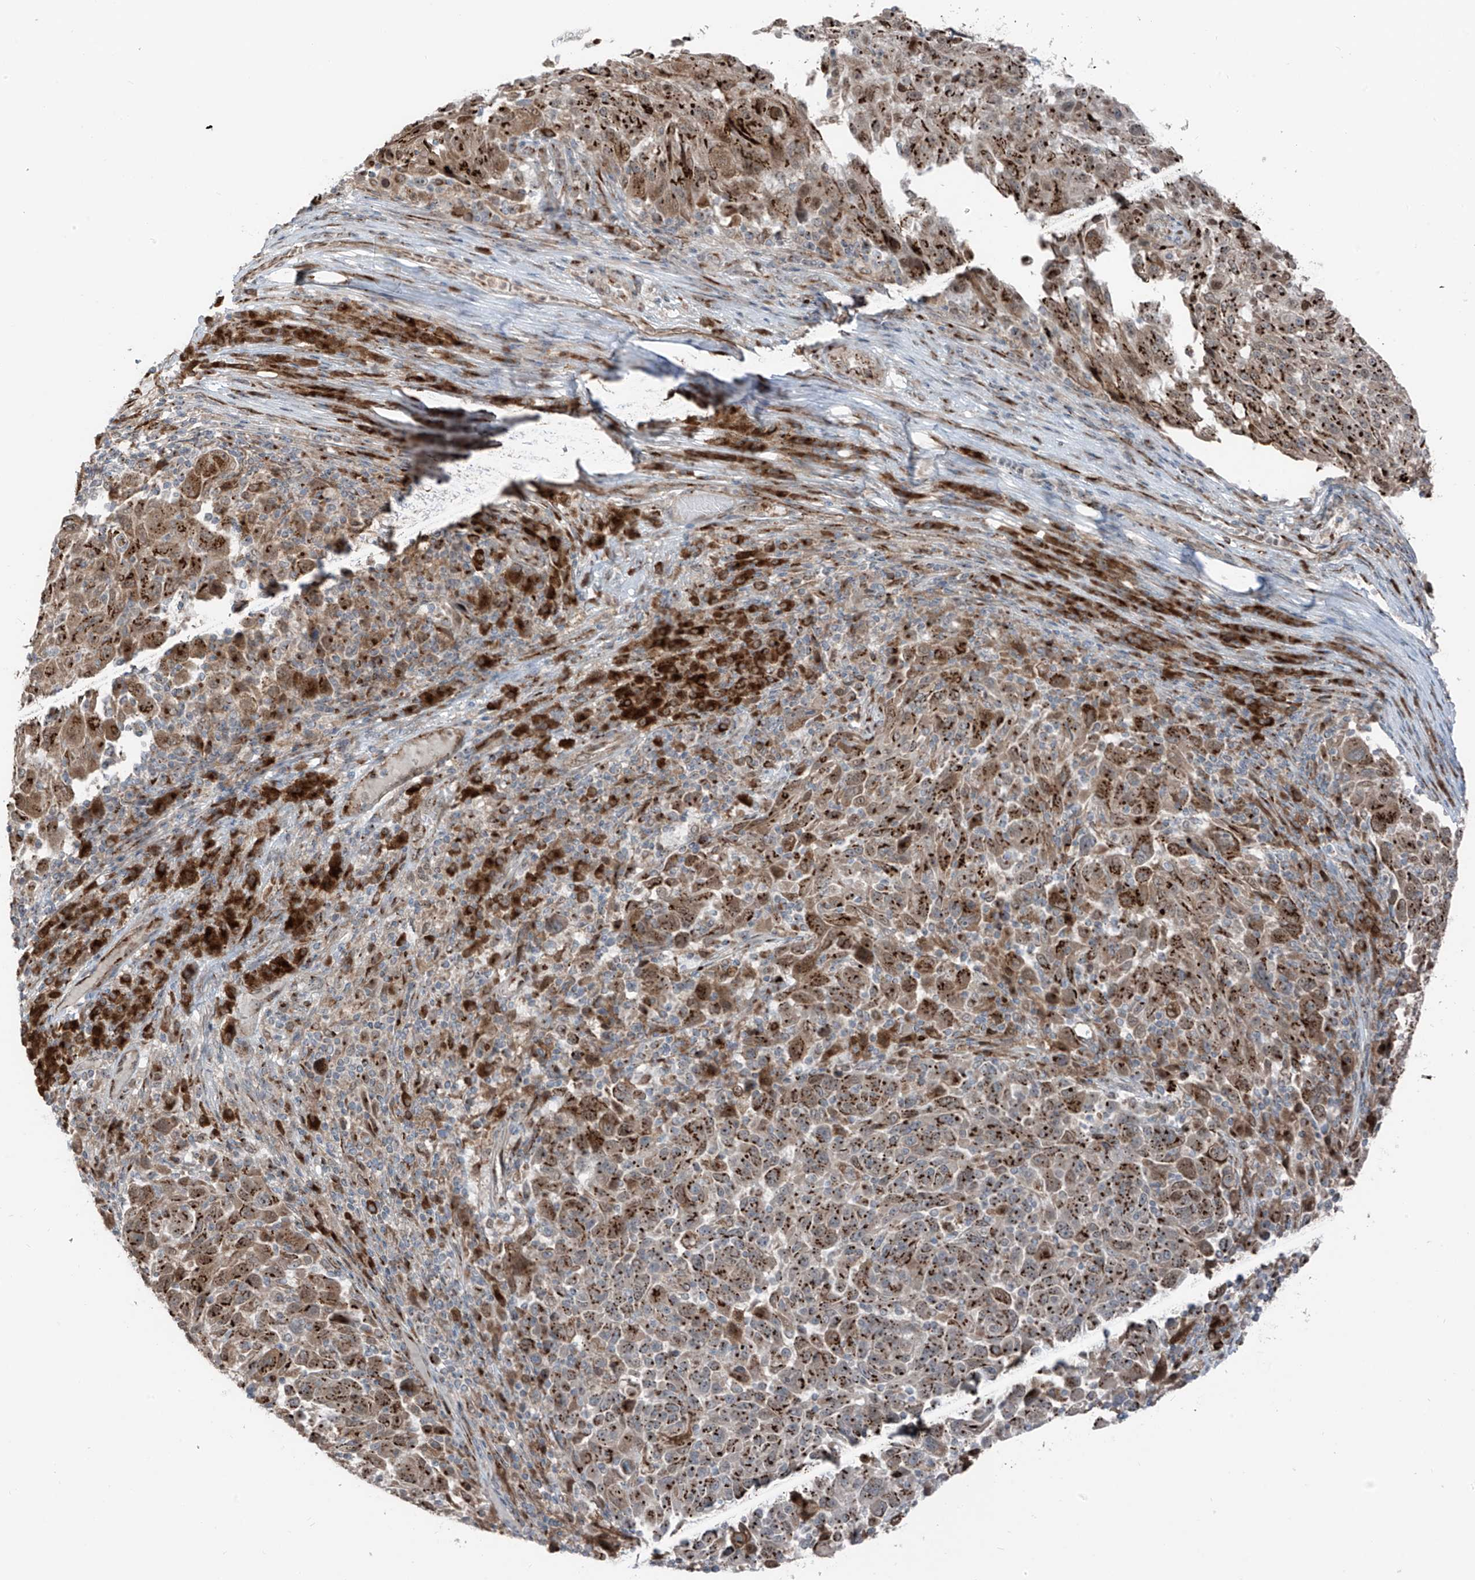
{"staining": {"intensity": "moderate", "quantity": ">75%", "location": "cytoplasmic/membranous"}, "tissue": "melanoma", "cell_type": "Tumor cells", "image_type": "cancer", "snomed": [{"axis": "morphology", "description": "Malignant melanoma, NOS"}, {"axis": "topography", "description": "Skin"}], "caption": "This image exhibits immunohistochemistry (IHC) staining of human melanoma, with medium moderate cytoplasmic/membranous expression in about >75% of tumor cells.", "gene": "ERLEC1", "patient": {"sex": "male", "age": 53}}